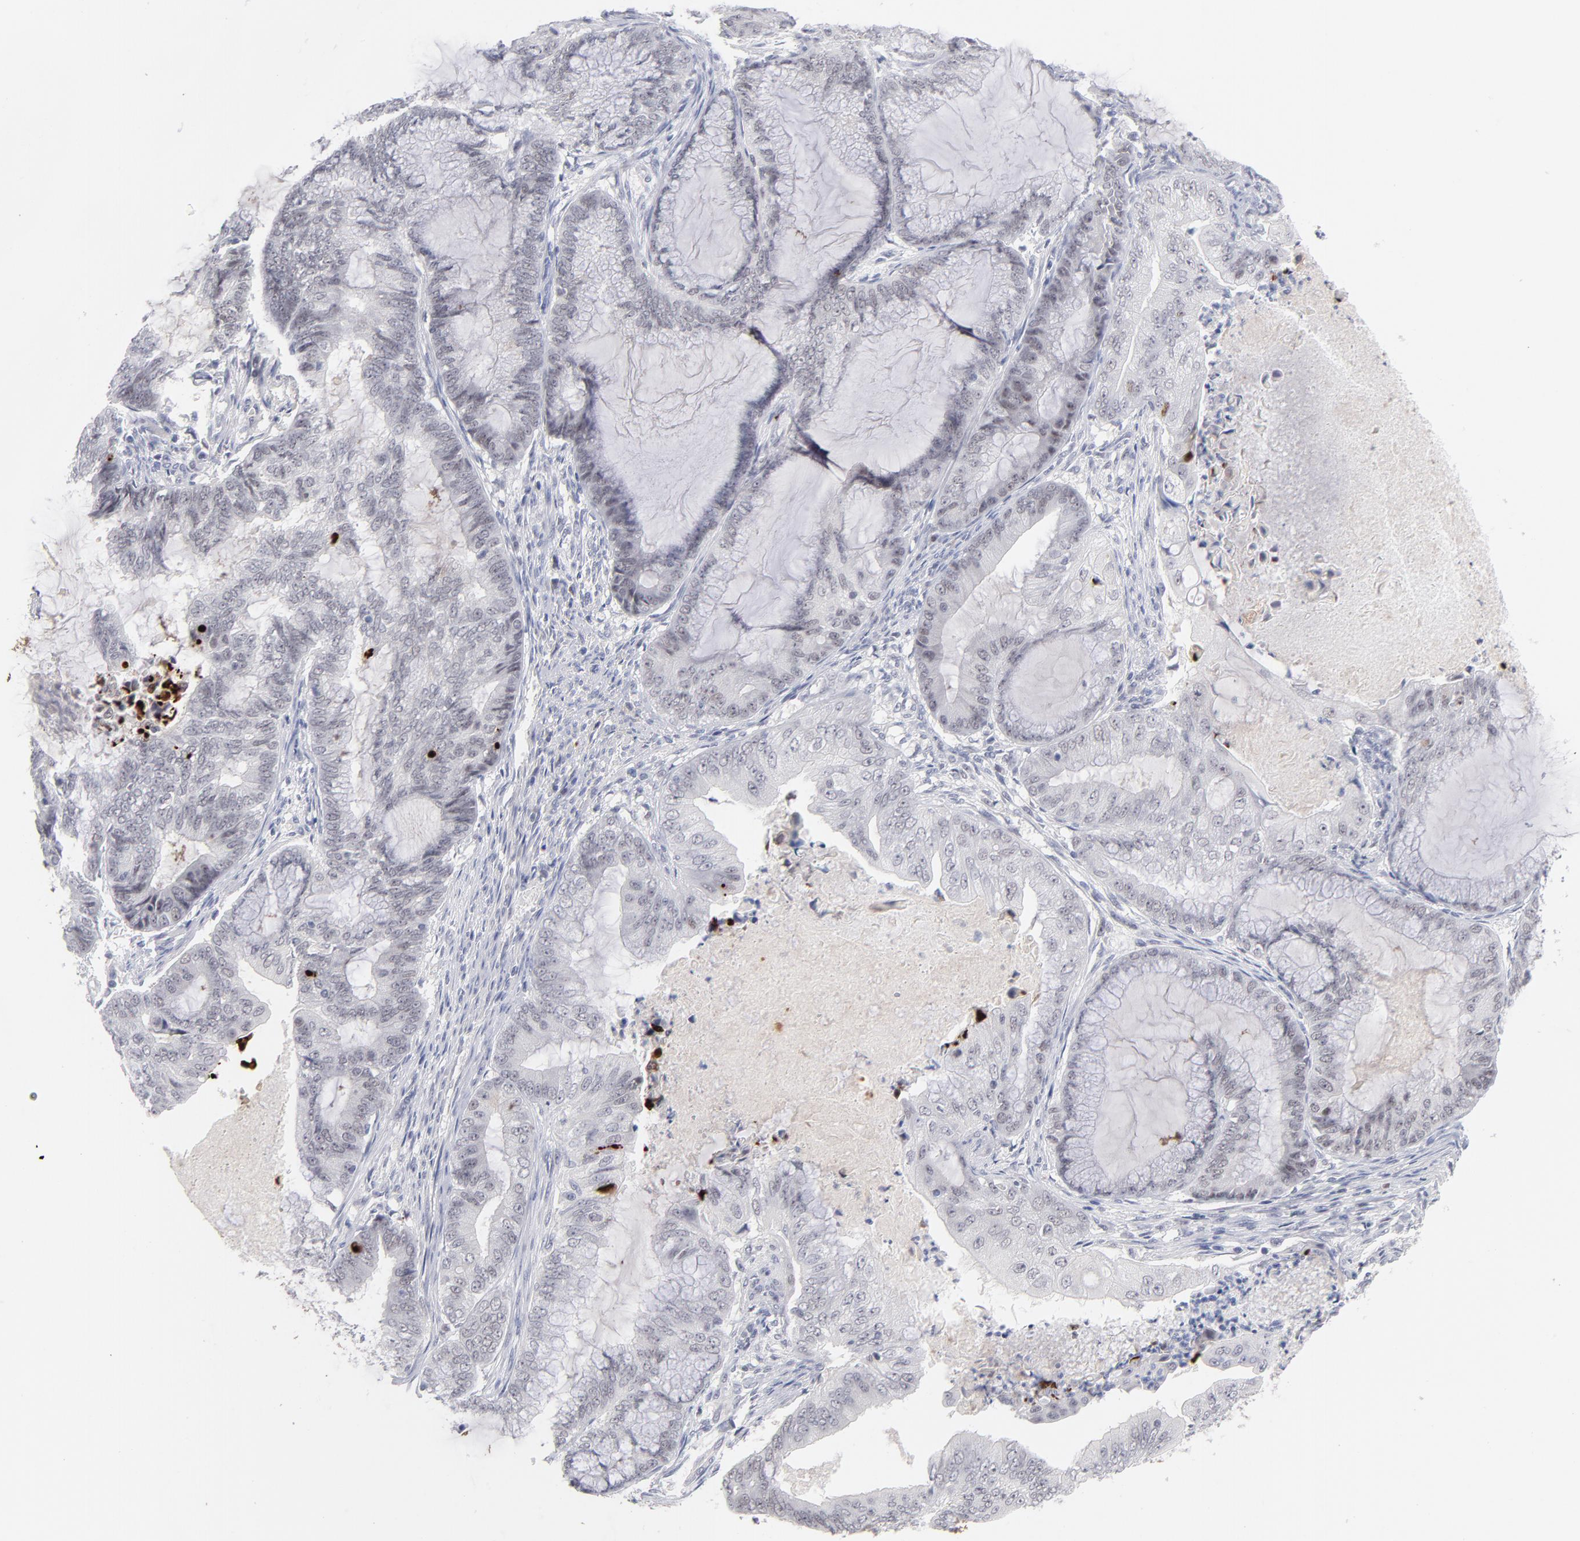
{"staining": {"intensity": "weak", "quantity": "<25%", "location": "nuclear"}, "tissue": "endometrial cancer", "cell_type": "Tumor cells", "image_type": "cancer", "snomed": [{"axis": "morphology", "description": "Adenocarcinoma, NOS"}, {"axis": "topography", "description": "Endometrium"}], "caption": "This is an IHC photomicrograph of human adenocarcinoma (endometrial). There is no positivity in tumor cells.", "gene": "PARP1", "patient": {"sex": "female", "age": 63}}